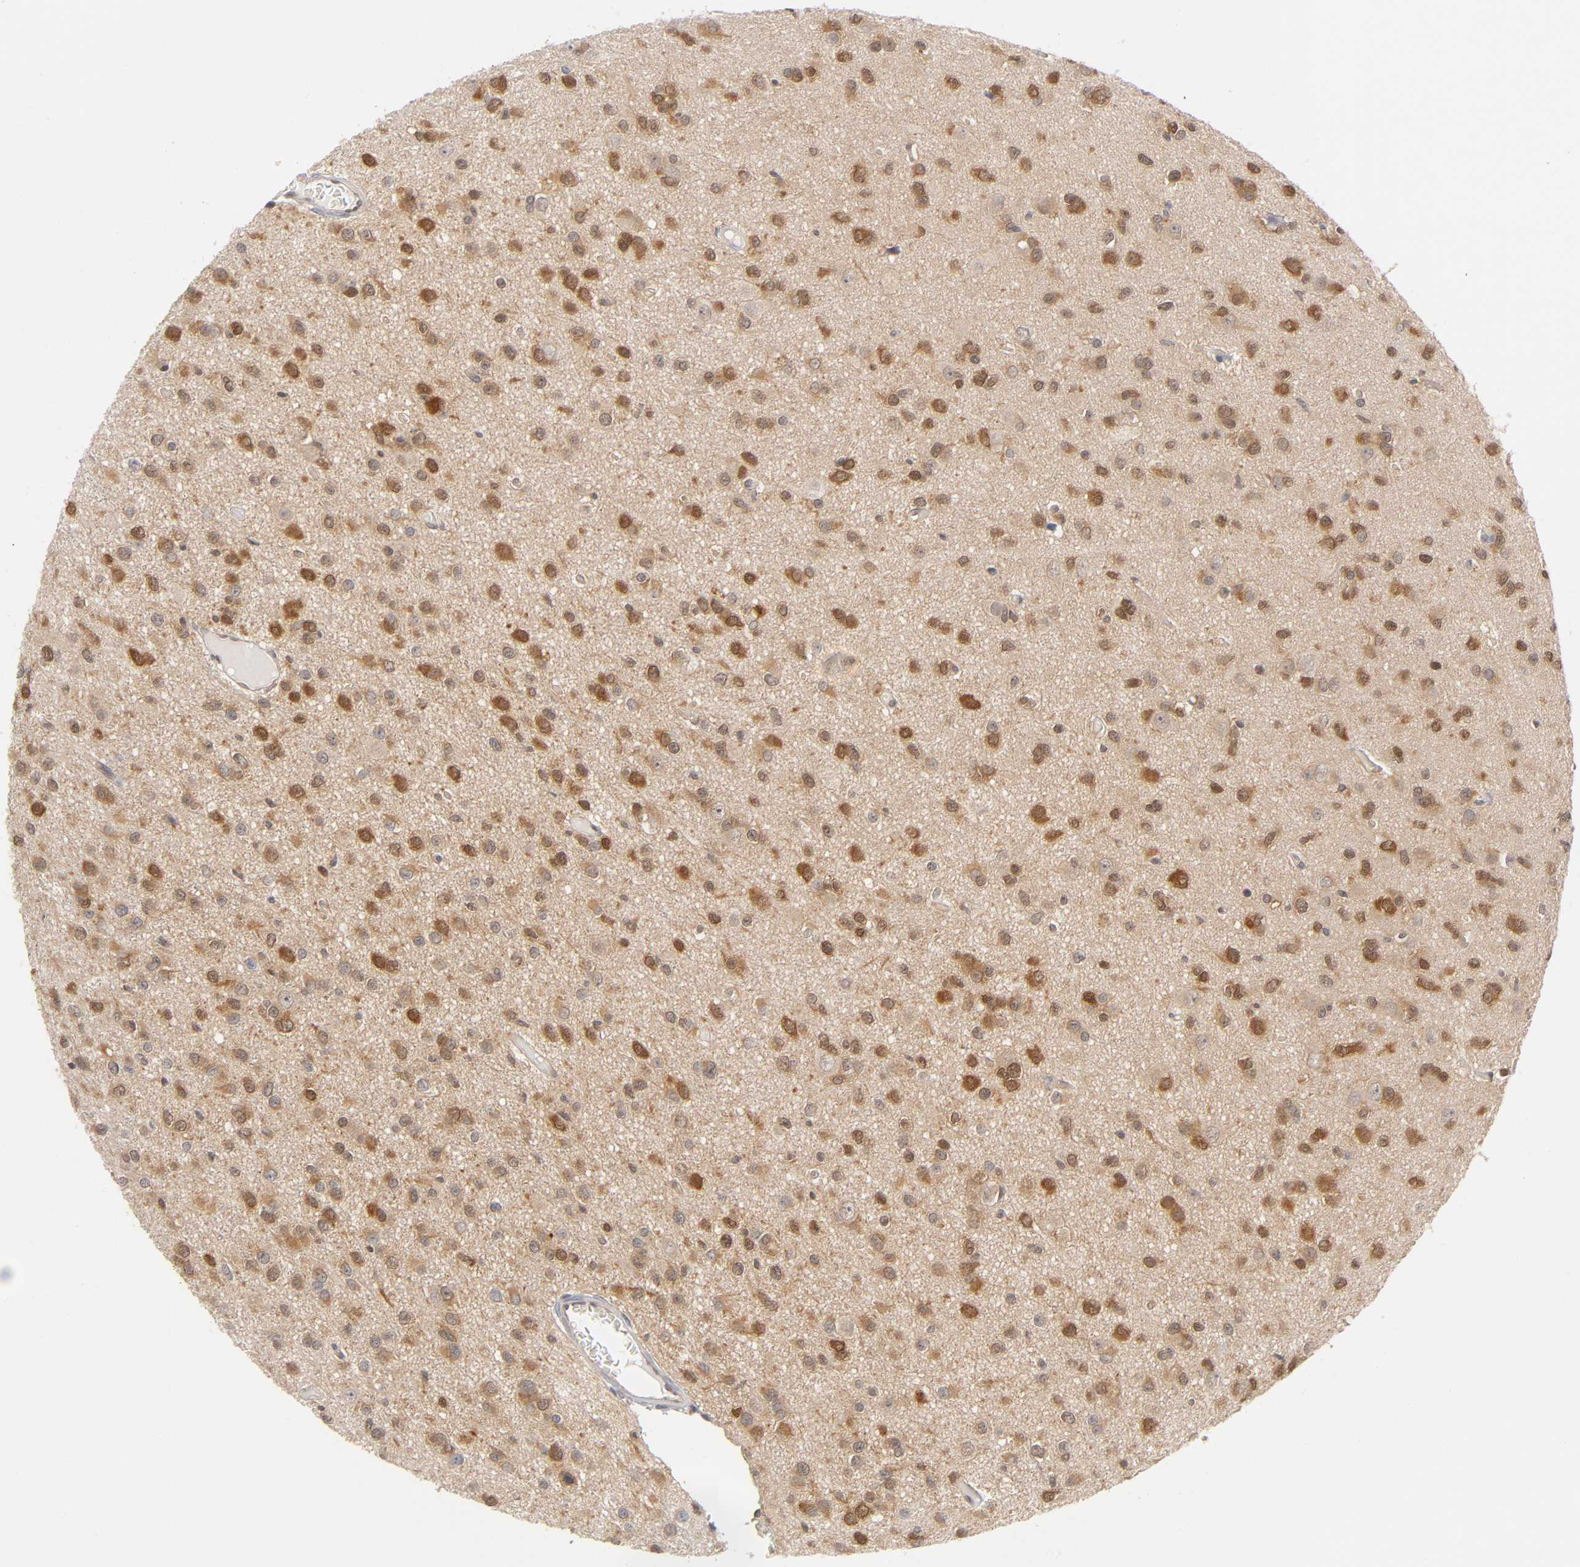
{"staining": {"intensity": "strong", "quantity": ">75%", "location": "nuclear"}, "tissue": "glioma", "cell_type": "Tumor cells", "image_type": "cancer", "snomed": [{"axis": "morphology", "description": "Glioma, malignant, Low grade"}, {"axis": "topography", "description": "Brain"}], "caption": "Malignant glioma (low-grade) stained for a protein exhibits strong nuclear positivity in tumor cells.", "gene": "DFFB", "patient": {"sex": "male", "age": 42}}